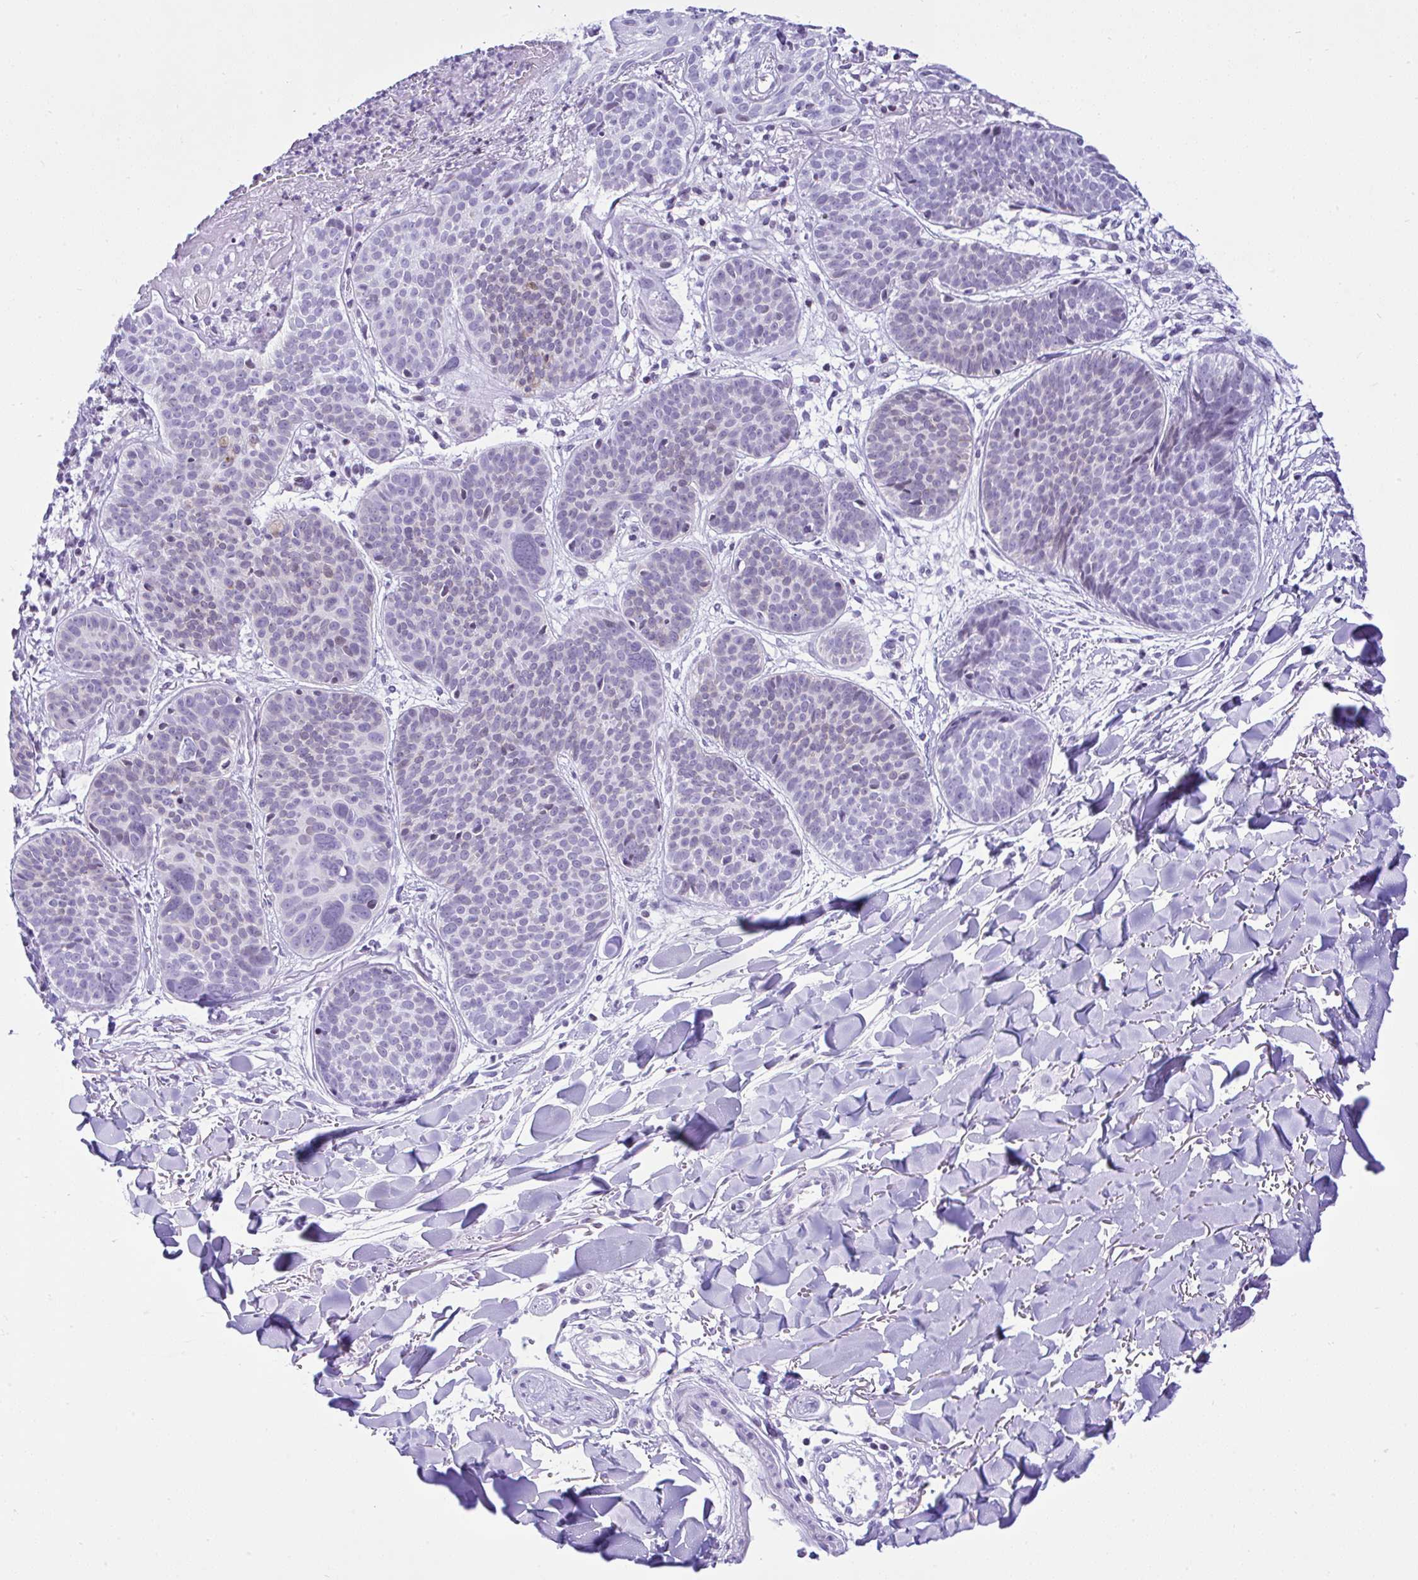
{"staining": {"intensity": "negative", "quantity": "none", "location": "none"}, "tissue": "skin cancer", "cell_type": "Tumor cells", "image_type": "cancer", "snomed": [{"axis": "morphology", "description": "Basal cell carcinoma"}, {"axis": "topography", "description": "Skin"}, {"axis": "topography", "description": "Skin of neck"}, {"axis": "topography", "description": "Skin of shoulder"}, {"axis": "topography", "description": "Skin of back"}], "caption": "Immunohistochemistry (IHC) of skin cancer shows no expression in tumor cells.", "gene": "KRT27", "patient": {"sex": "male", "age": 80}}